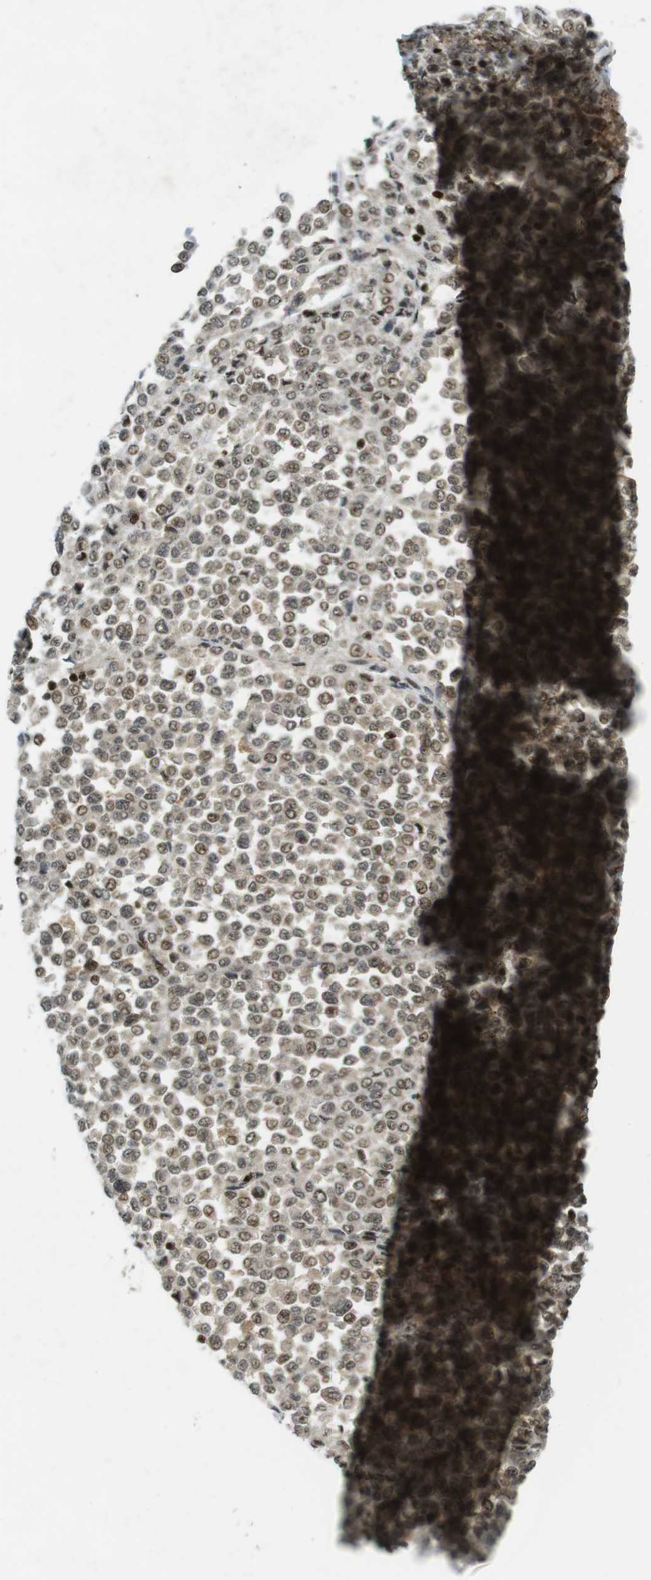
{"staining": {"intensity": "moderate", "quantity": "25%-75%", "location": "nuclear"}, "tissue": "melanoma", "cell_type": "Tumor cells", "image_type": "cancer", "snomed": [{"axis": "morphology", "description": "Malignant melanoma, Metastatic site"}, {"axis": "topography", "description": "Pancreas"}], "caption": "A high-resolution photomicrograph shows immunohistochemistry (IHC) staining of melanoma, which exhibits moderate nuclear positivity in approximately 25%-75% of tumor cells.", "gene": "PPP1R13B", "patient": {"sex": "female", "age": 30}}